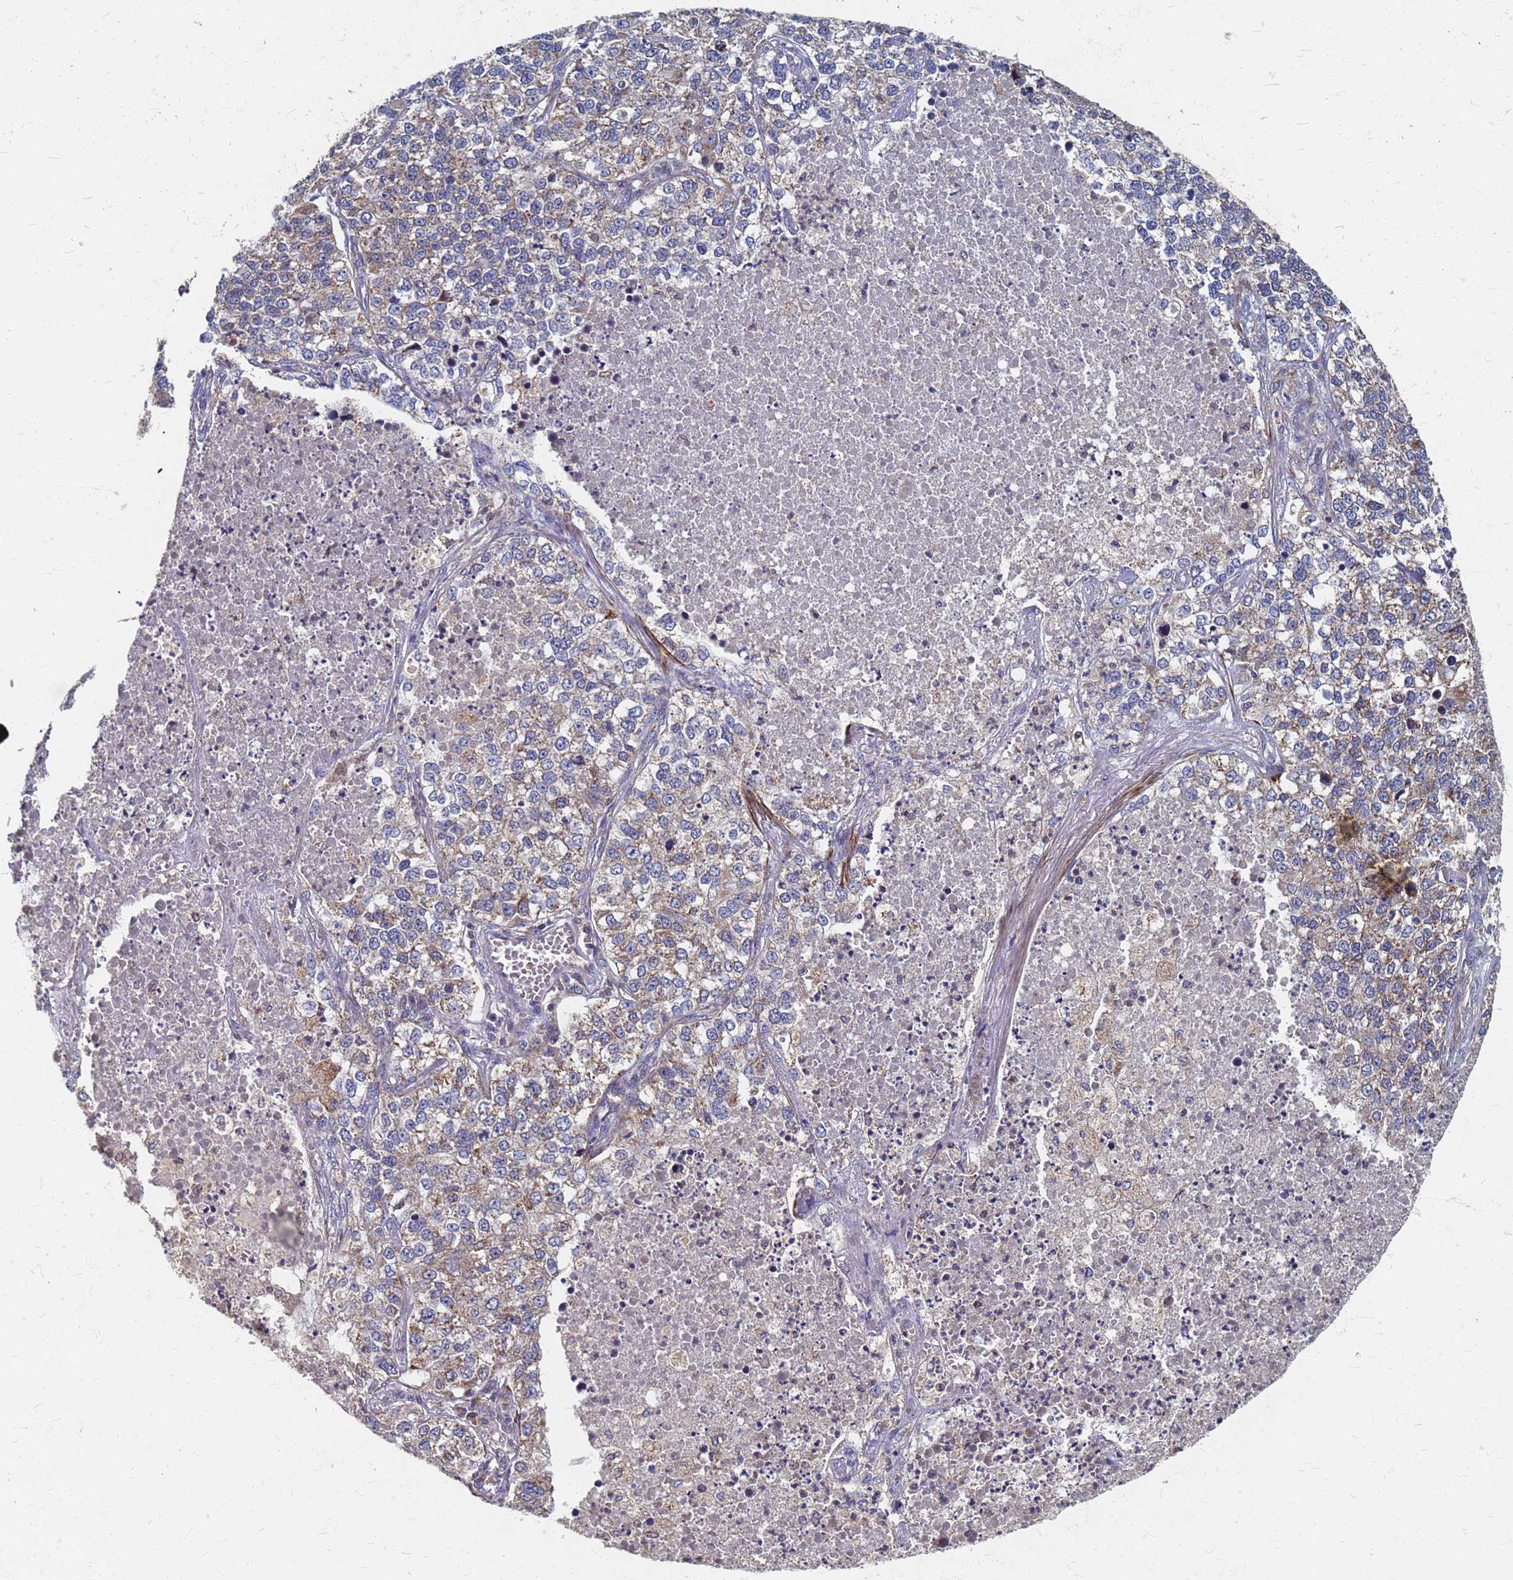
{"staining": {"intensity": "moderate", "quantity": "25%-75%", "location": "cytoplasmic/membranous"}, "tissue": "lung cancer", "cell_type": "Tumor cells", "image_type": "cancer", "snomed": [{"axis": "morphology", "description": "Adenocarcinoma, NOS"}, {"axis": "topography", "description": "Lung"}], "caption": "Immunohistochemical staining of human lung adenocarcinoma shows moderate cytoplasmic/membranous protein staining in approximately 25%-75% of tumor cells.", "gene": "ATPAF1", "patient": {"sex": "male", "age": 49}}